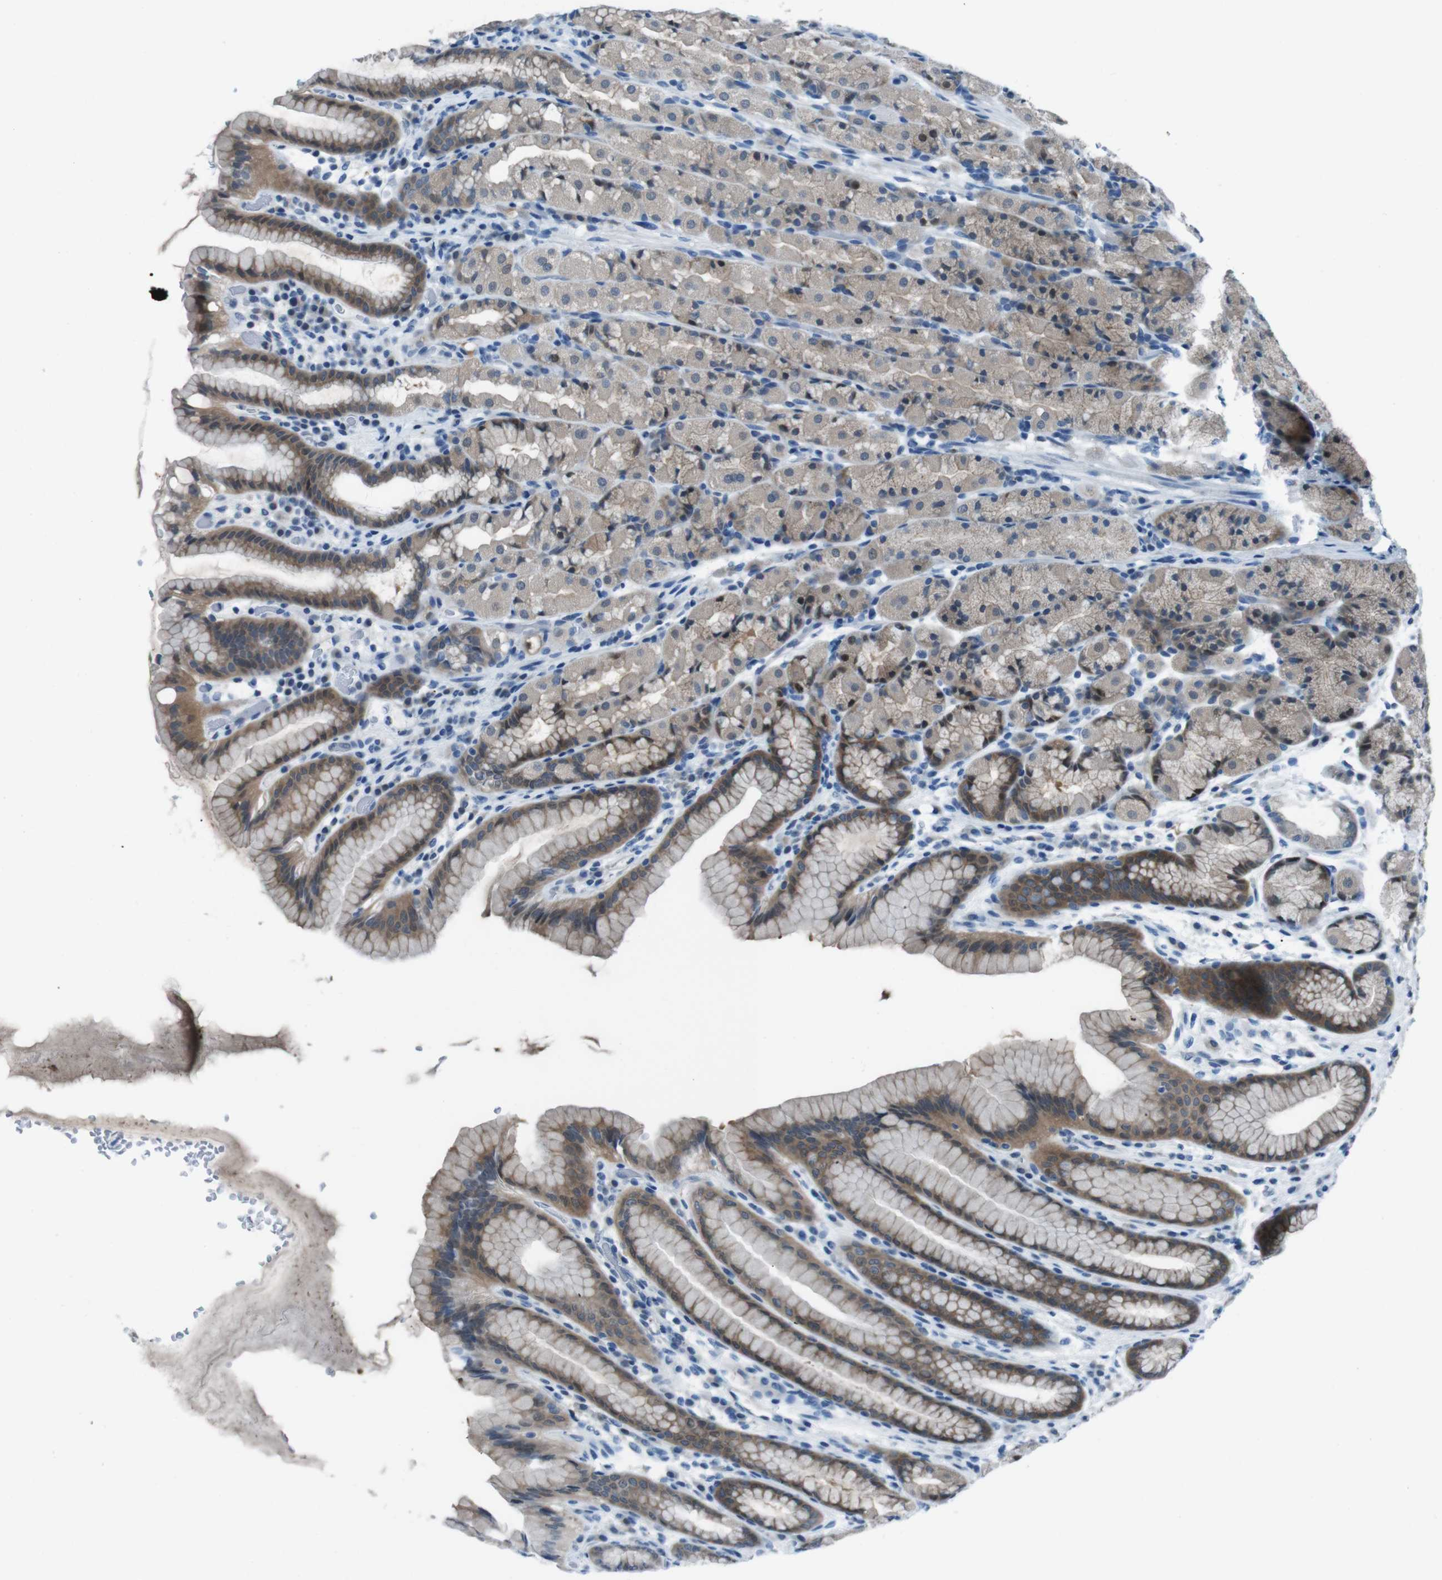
{"staining": {"intensity": "moderate", "quantity": "25%-75%", "location": "cytoplasmic/membranous"}, "tissue": "stomach", "cell_type": "Glandular cells", "image_type": "normal", "snomed": [{"axis": "morphology", "description": "Normal tissue, NOS"}, {"axis": "topography", "description": "Stomach, upper"}], "caption": "A medium amount of moderate cytoplasmic/membranous expression is seen in about 25%-75% of glandular cells in benign stomach.", "gene": "LRP5", "patient": {"sex": "male", "age": 68}}